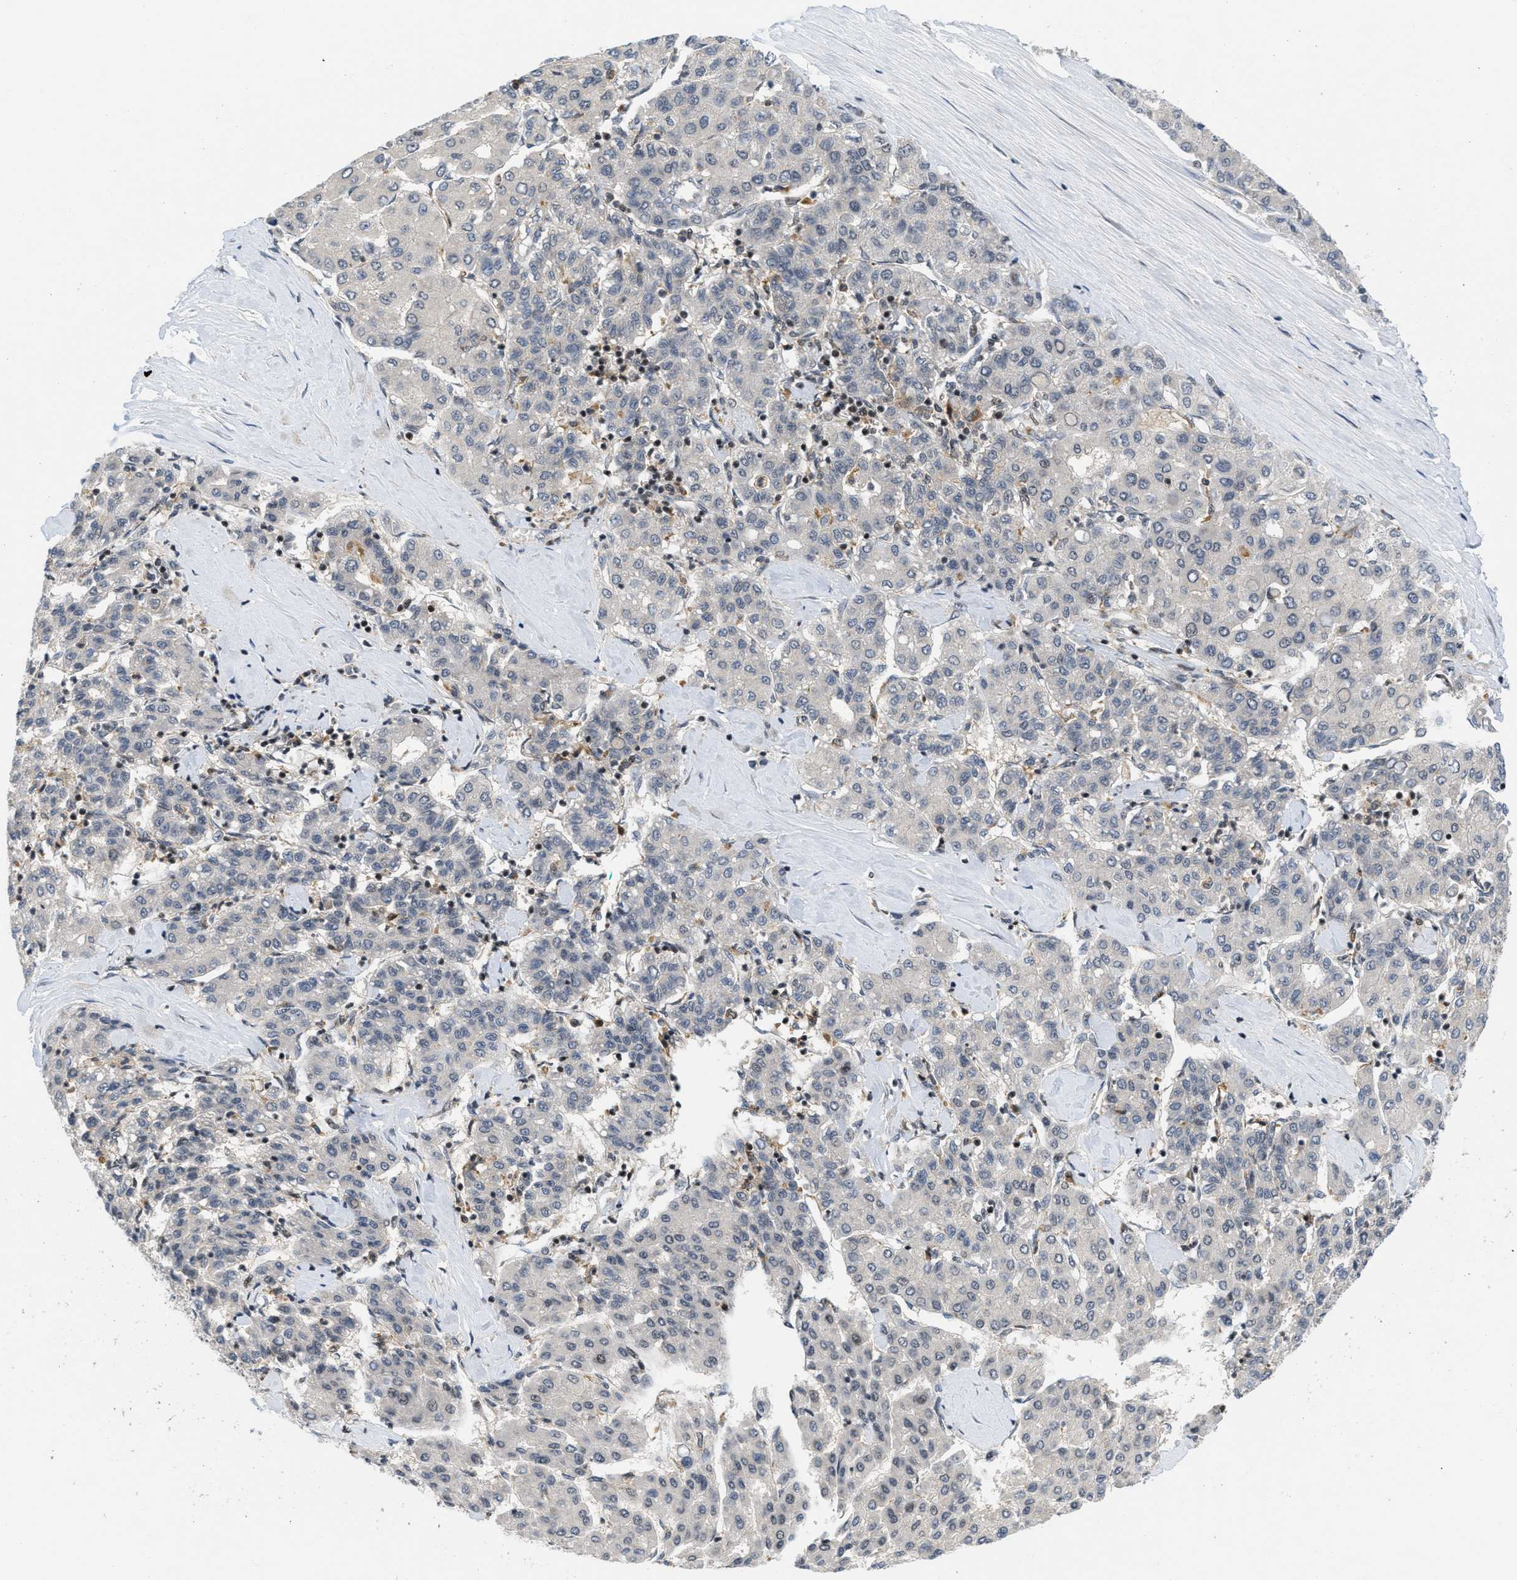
{"staining": {"intensity": "negative", "quantity": "none", "location": "none"}, "tissue": "liver cancer", "cell_type": "Tumor cells", "image_type": "cancer", "snomed": [{"axis": "morphology", "description": "Carcinoma, Hepatocellular, NOS"}, {"axis": "topography", "description": "Liver"}], "caption": "This is an IHC image of human liver cancer. There is no staining in tumor cells.", "gene": "ING1", "patient": {"sex": "male", "age": 65}}